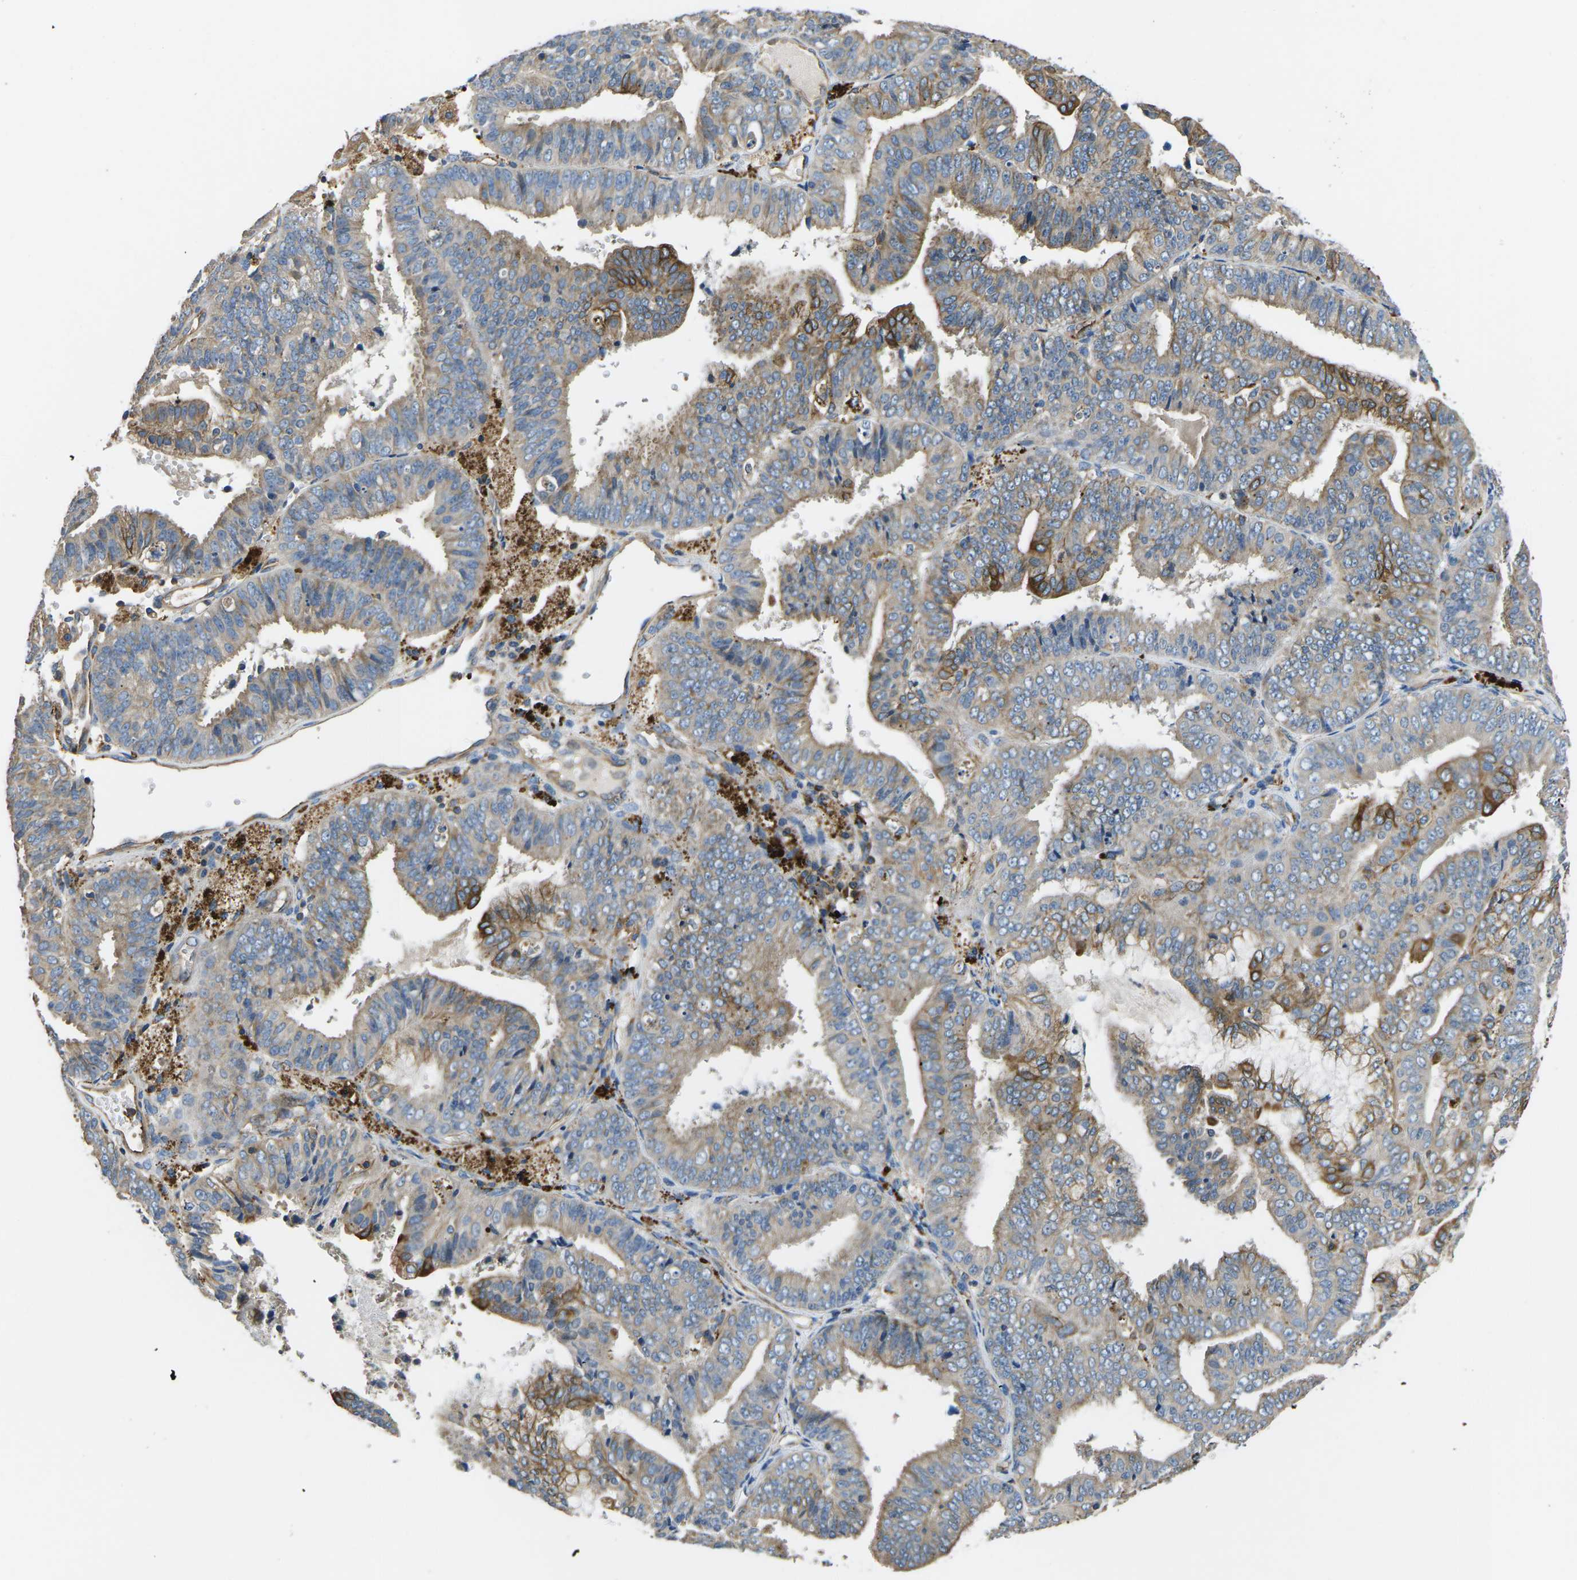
{"staining": {"intensity": "weak", "quantity": ">75%", "location": "cytoplasmic/membranous"}, "tissue": "endometrial cancer", "cell_type": "Tumor cells", "image_type": "cancer", "snomed": [{"axis": "morphology", "description": "Adenocarcinoma, NOS"}, {"axis": "topography", "description": "Endometrium"}], "caption": "Immunohistochemical staining of human endometrial cancer (adenocarcinoma) demonstrates weak cytoplasmic/membranous protein staining in approximately >75% of tumor cells.", "gene": "KCNJ15", "patient": {"sex": "female", "age": 63}}